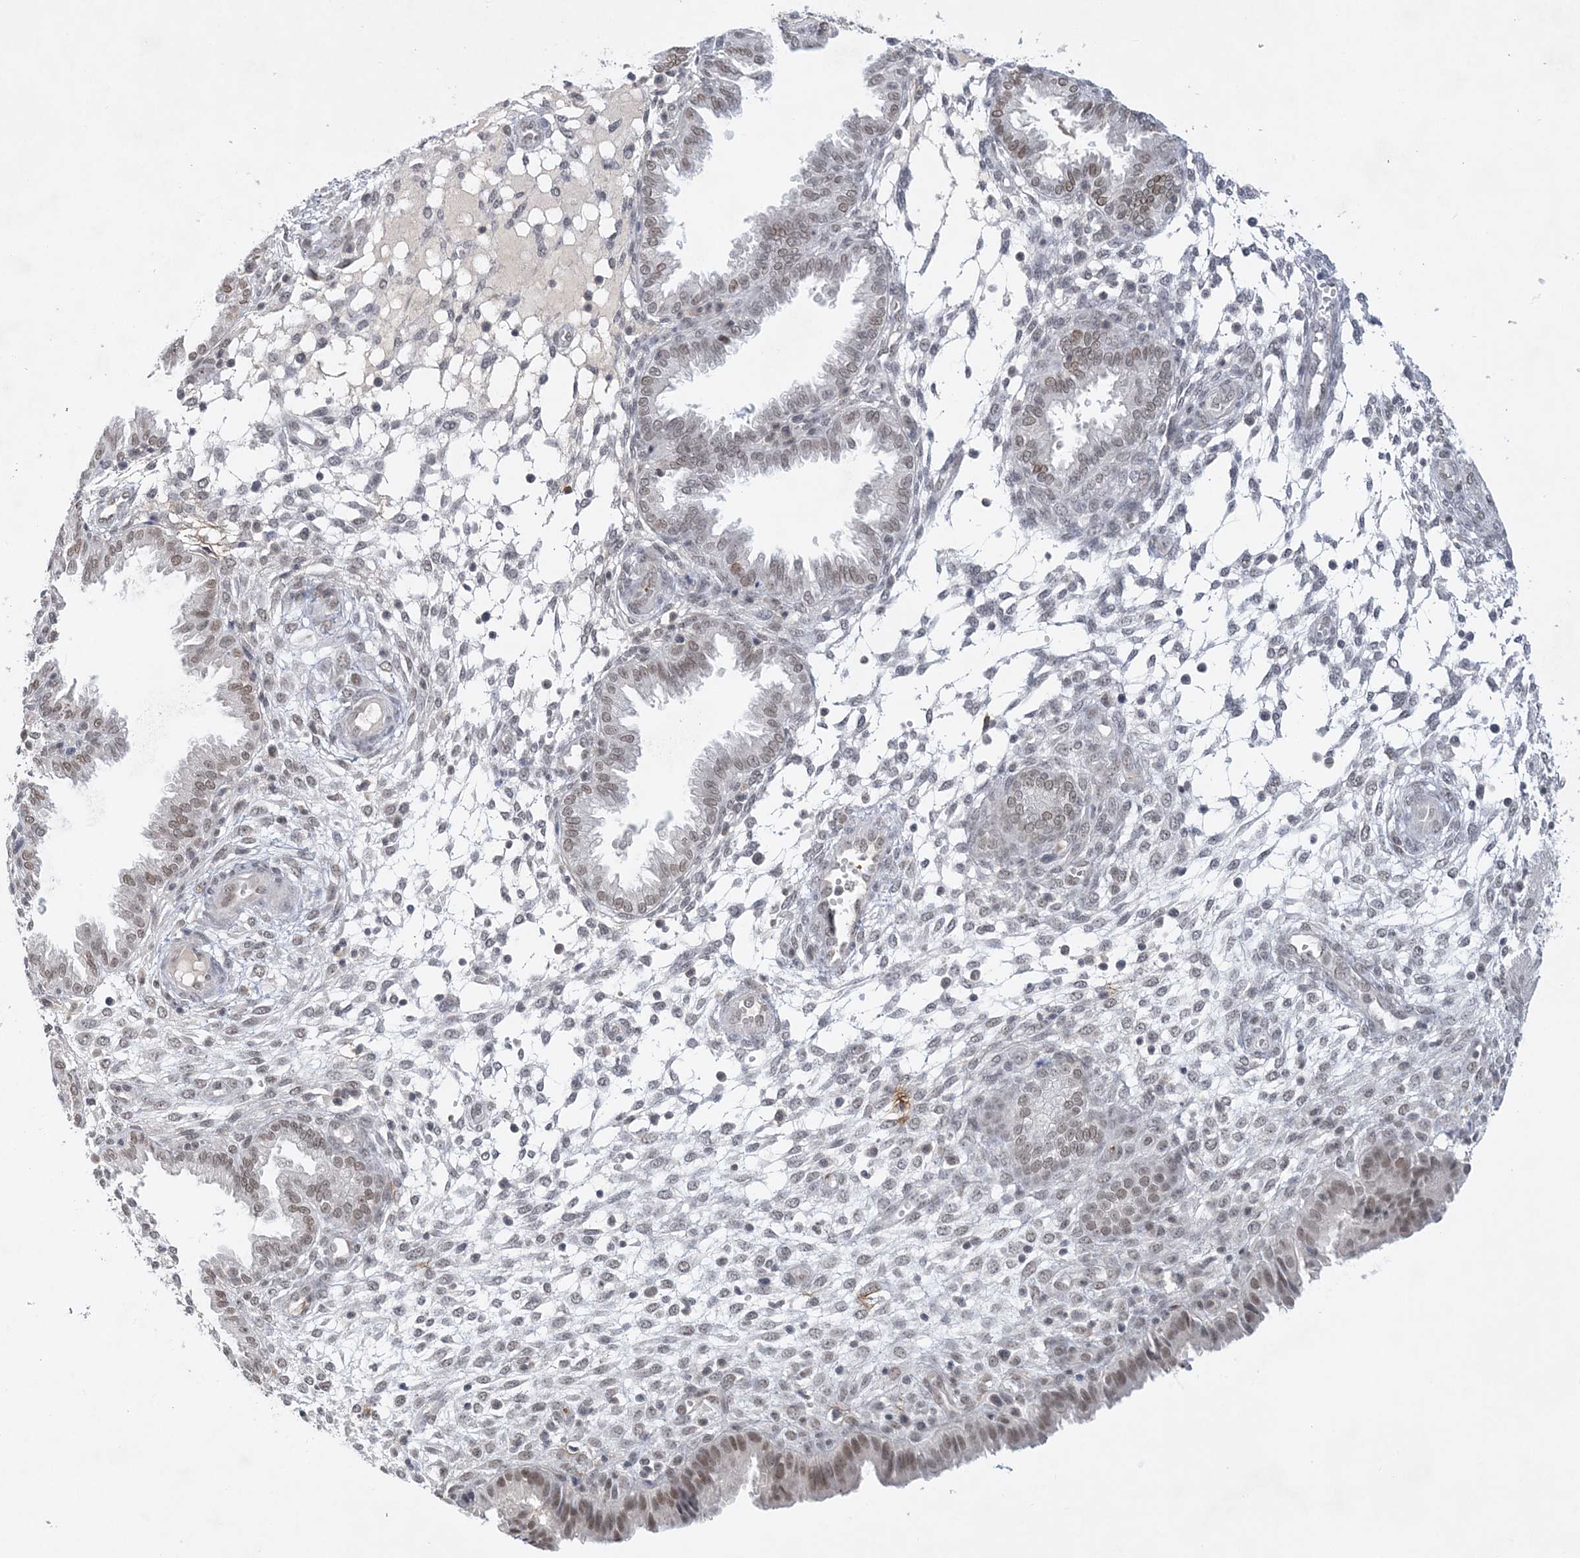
{"staining": {"intensity": "negative", "quantity": "none", "location": "none"}, "tissue": "endometrium", "cell_type": "Cells in endometrial stroma", "image_type": "normal", "snomed": [{"axis": "morphology", "description": "Normal tissue, NOS"}, {"axis": "topography", "description": "Endometrium"}], "caption": "Immunohistochemical staining of benign endometrium displays no significant positivity in cells in endometrial stroma. (DAB (3,3'-diaminobenzidine) IHC, high magnification).", "gene": "KMT2D", "patient": {"sex": "female", "age": 33}}